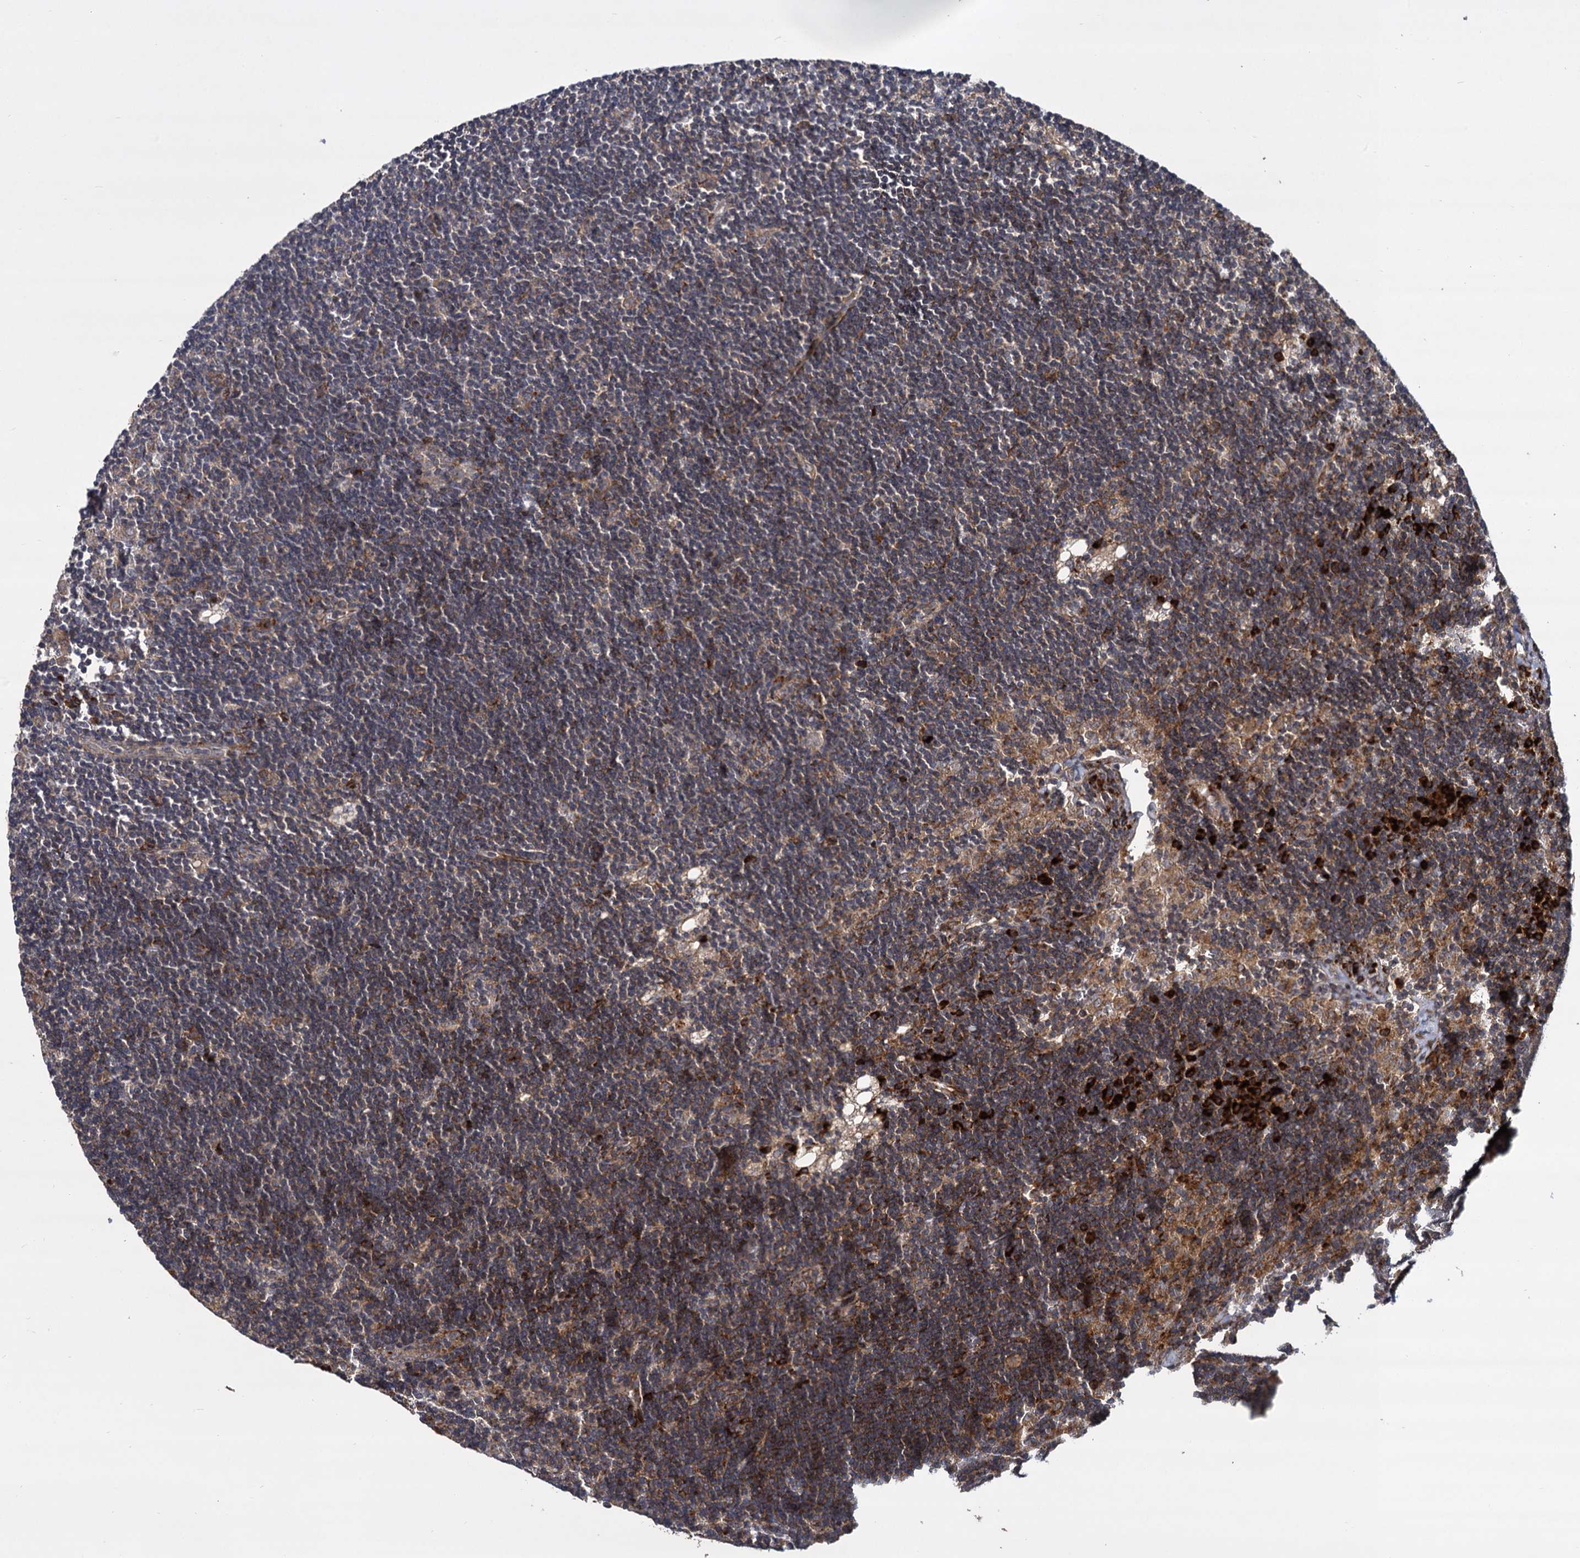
{"staining": {"intensity": "moderate", "quantity": "25%-75%", "location": "cytoplasmic/membranous"}, "tissue": "lymph node", "cell_type": "Germinal center cells", "image_type": "normal", "snomed": [{"axis": "morphology", "description": "Normal tissue, NOS"}, {"axis": "topography", "description": "Lymph node"}], "caption": "This photomicrograph demonstrates immunohistochemistry (IHC) staining of benign lymph node, with medium moderate cytoplasmic/membranous expression in about 25%-75% of germinal center cells.", "gene": "INPPL1", "patient": {"sex": "male", "age": 24}}